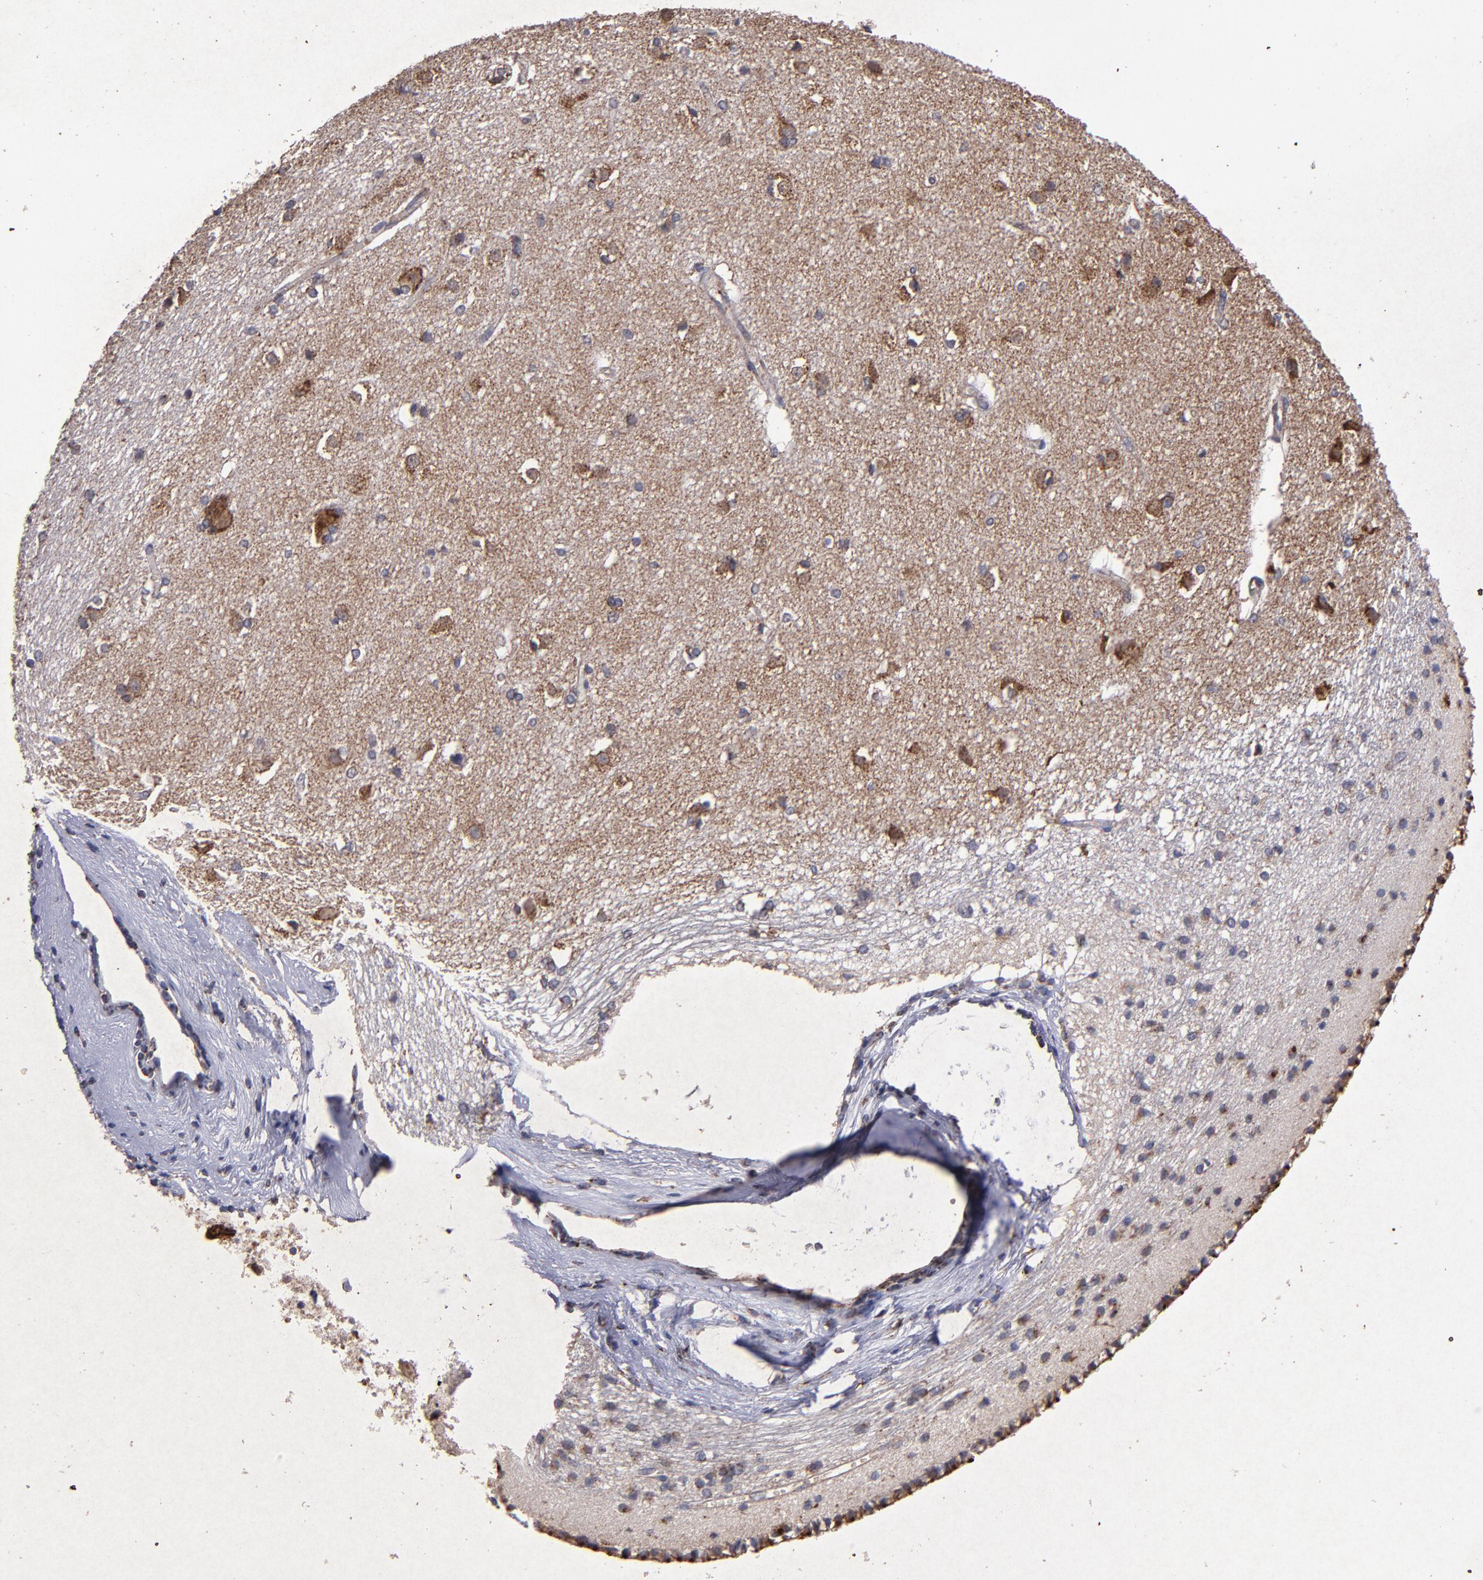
{"staining": {"intensity": "weak", "quantity": "25%-75%", "location": "cytoplasmic/membranous"}, "tissue": "caudate", "cell_type": "Glial cells", "image_type": "normal", "snomed": [{"axis": "morphology", "description": "Normal tissue, NOS"}, {"axis": "topography", "description": "Lateral ventricle wall"}], "caption": "This is an image of immunohistochemistry staining of normal caudate, which shows weak positivity in the cytoplasmic/membranous of glial cells.", "gene": "TIMM9", "patient": {"sex": "female", "age": 19}}